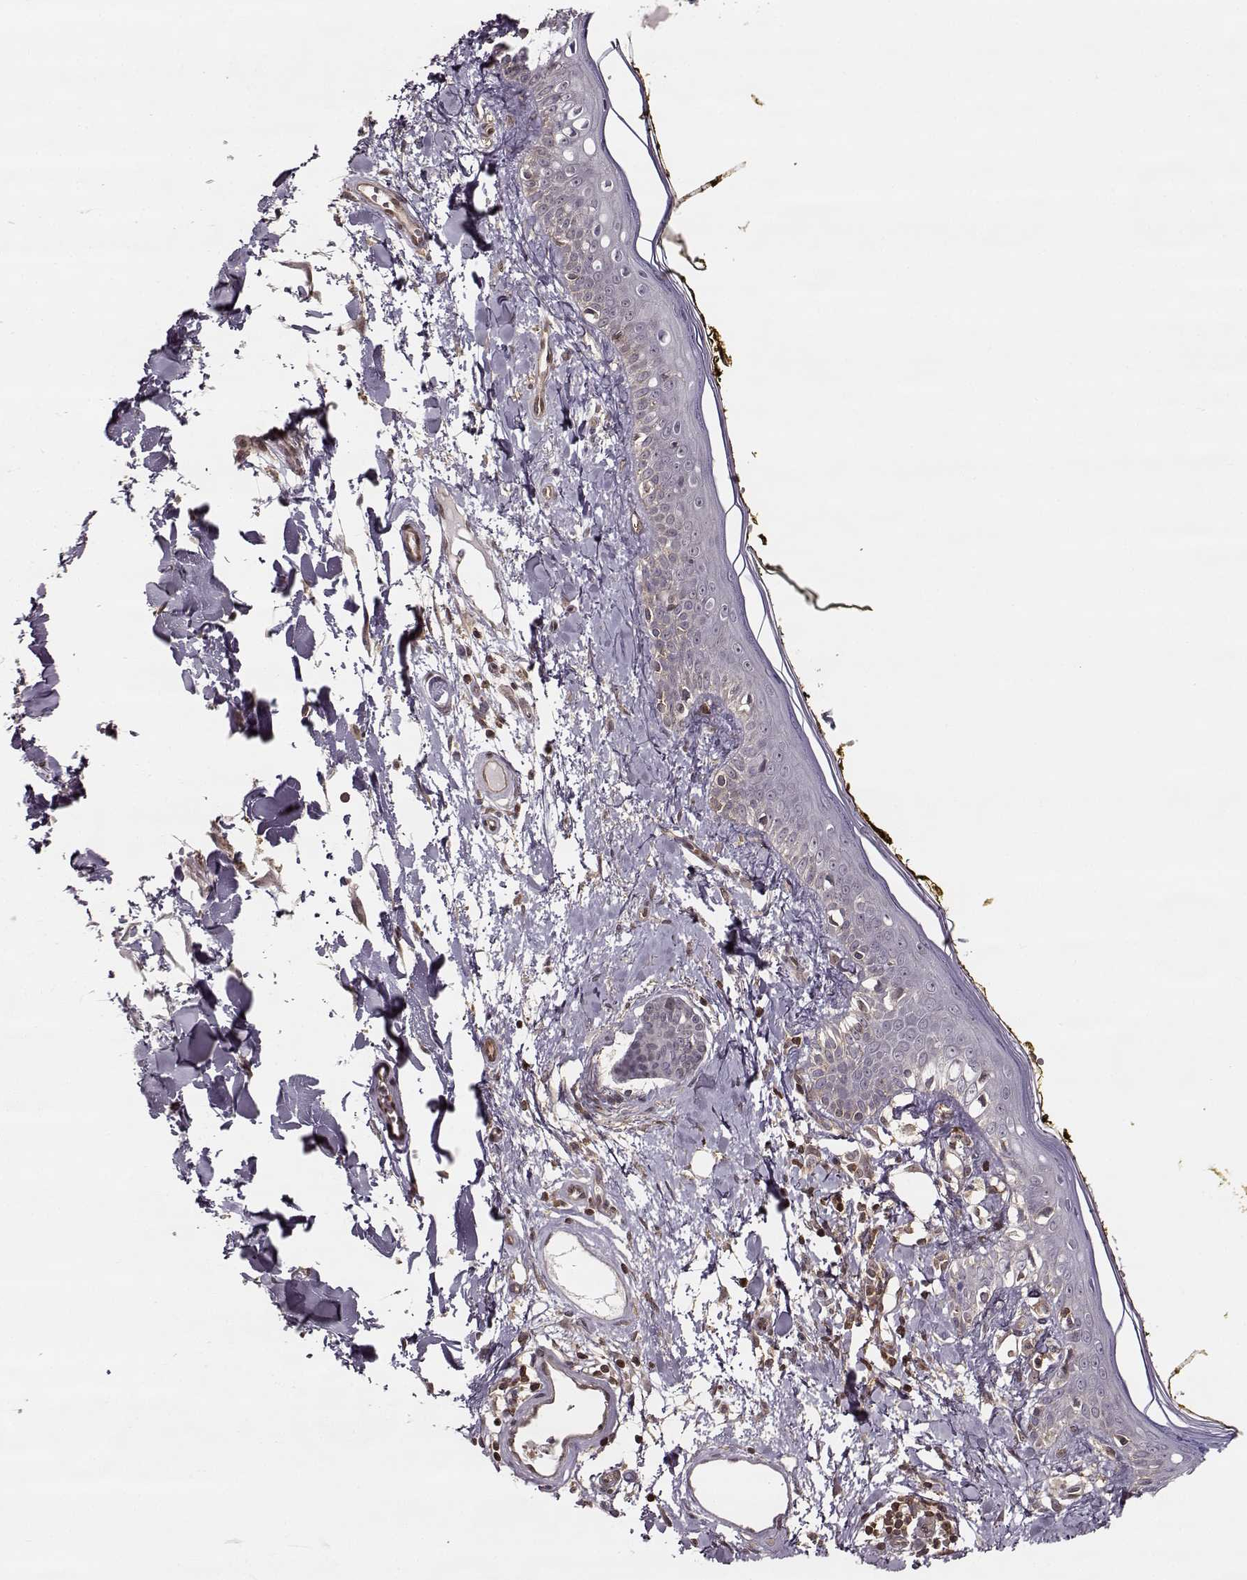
{"staining": {"intensity": "negative", "quantity": "none", "location": "none"}, "tissue": "skin", "cell_type": "Fibroblasts", "image_type": "normal", "snomed": [{"axis": "morphology", "description": "Normal tissue, NOS"}, {"axis": "topography", "description": "Skin"}], "caption": "This histopathology image is of unremarkable skin stained with IHC to label a protein in brown with the nuclei are counter-stained blue. There is no staining in fibroblasts.", "gene": "MFSD1", "patient": {"sex": "male", "age": 76}}